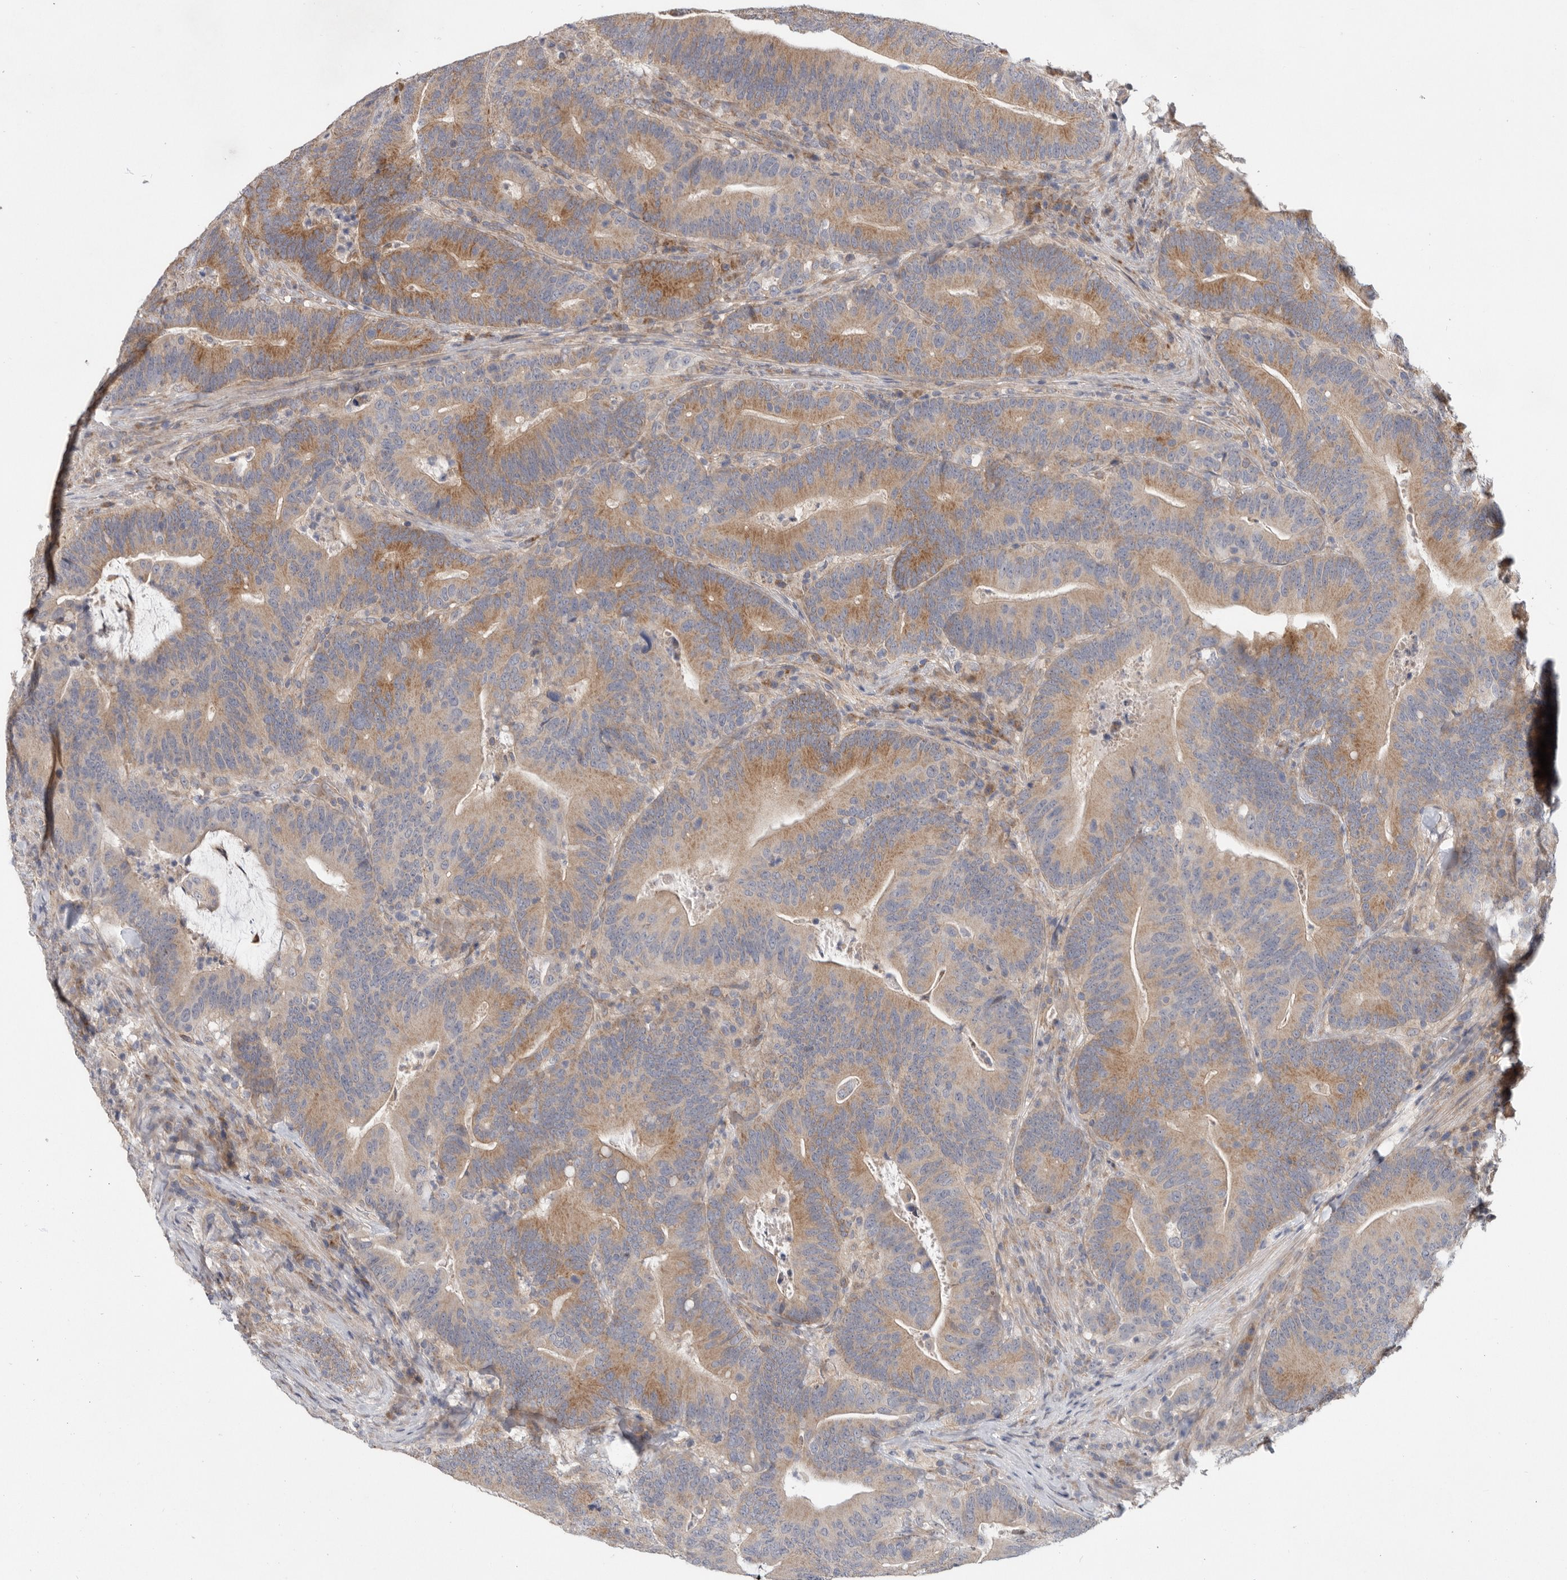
{"staining": {"intensity": "moderate", "quantity": ">75%", "location": "cytoplasmic/membranous"}, "tissue": "colorectal cancer", "cell_type": "Tumor cells", "image_type": "cancer", "snomed": [{"axis": "morphology", "description": "Adenocarcinoma, NOS"}, {"axis": "topography", "description": "Colon"}], "caption": "DAB (3,3'-diaminobenzidine) immunohistochemical staining of human colorectal cancer demonstrates moderate cytoplasmic/membranous protein staining in about >75% of tumor cells. The staining was performed using DAB to visualize the protein expression in brown, while the nuclei were stained in blue with hematoxylin (Magnification: 20x).", "gene": "MTFR1L", "patient": {"sex": "female", "age": 66}}